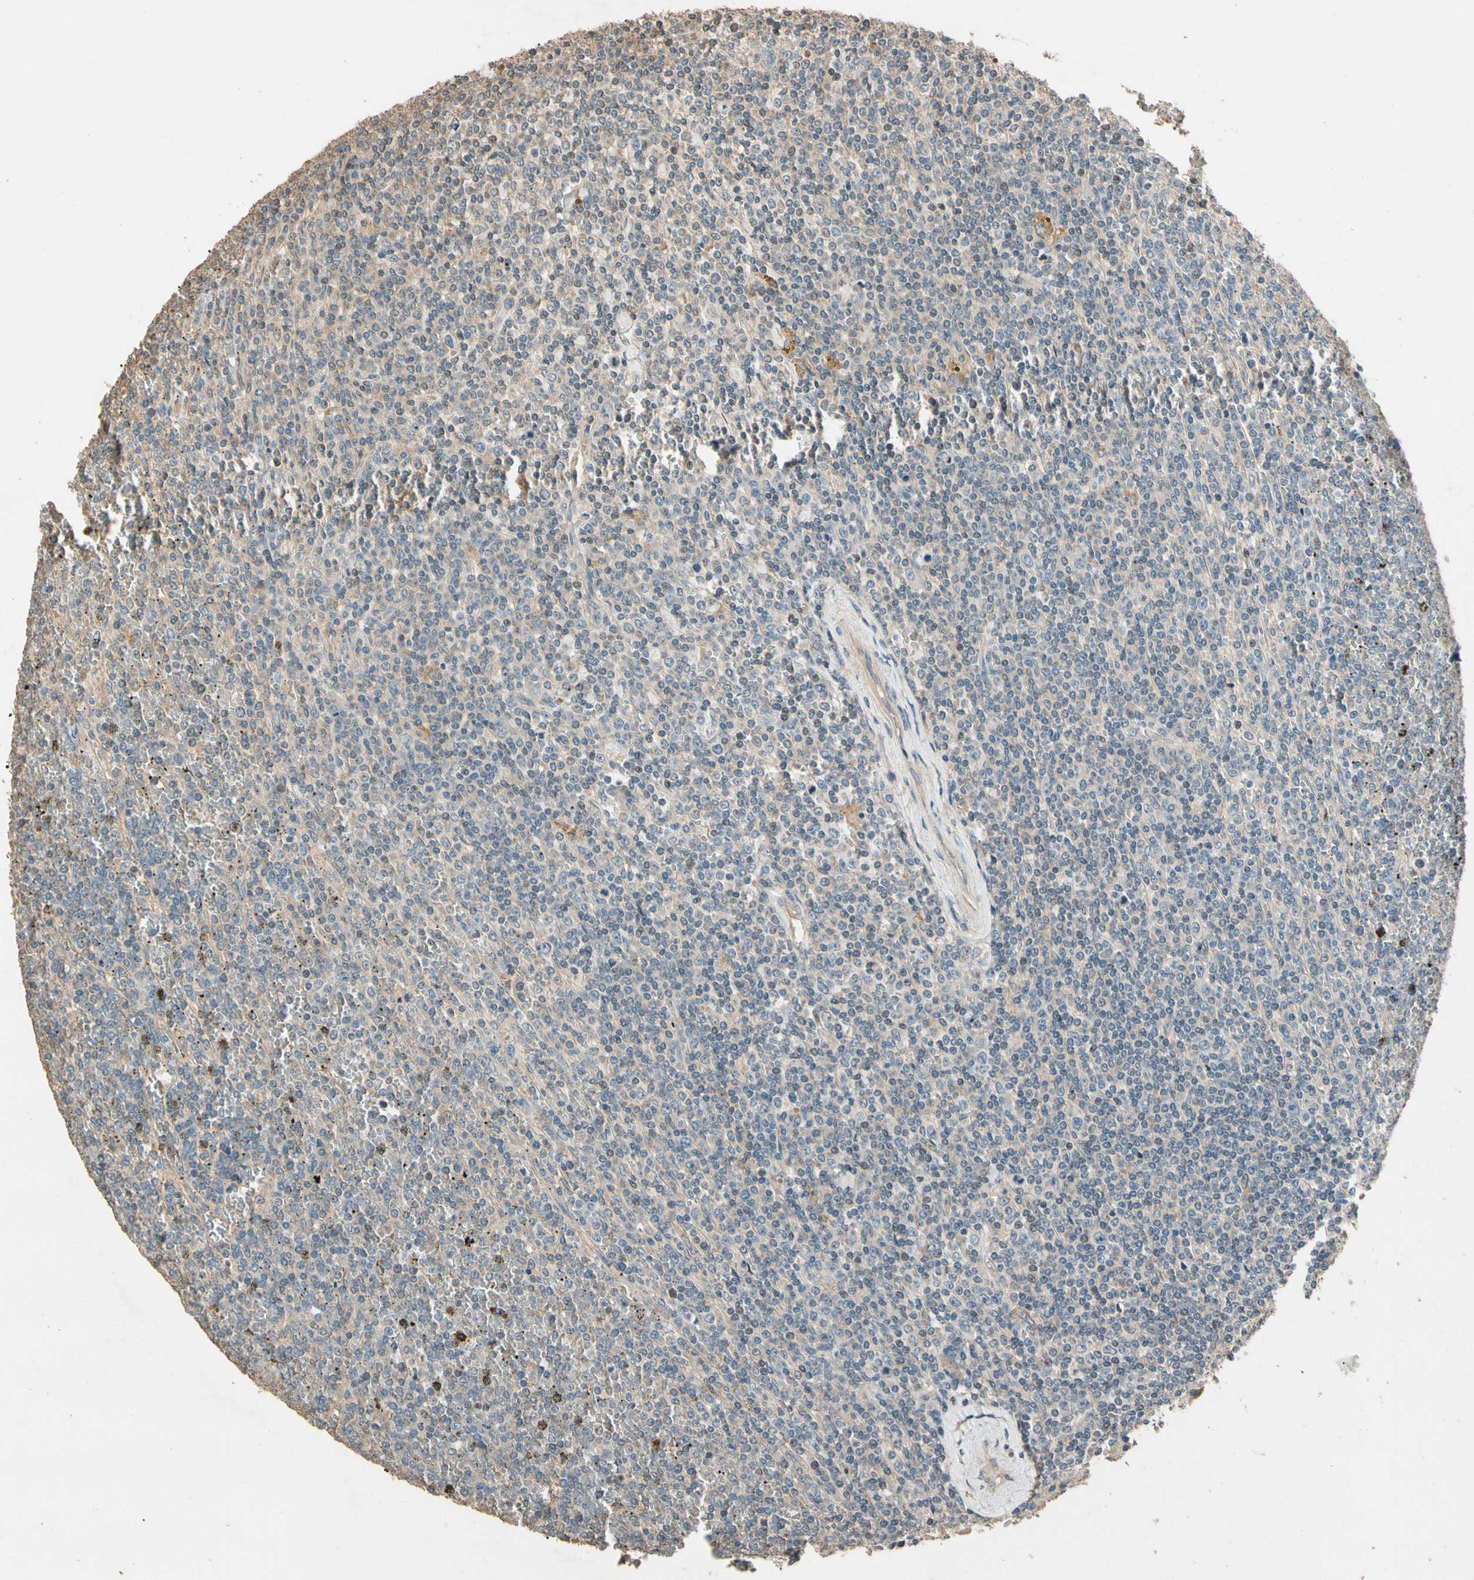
{"staining": {"intensity": "weak", "quantity": "25%-75%", "location": "cytoplasmic/membranous"}, "tissue": "lymphoma", "cell_type": "Tumor cells", "image_type": "cancer", "snomed": [{"axis": "morphology", "description": "Malignant lymphoma, non-Hodgkin's type, Low grade"}, {"axis": "topography", "description": "Spleen"}], "caption": "Lymphoma was stained to show a protein in brown. There is low levels of weak cytoplasmic/membranous expression in about 25%-75% of tumor cells. (brown staining indicates protein expression, while blue staining denotes nuclei).", "gene": "CDH6", "patient": {"sex": "female", "age": 19}}